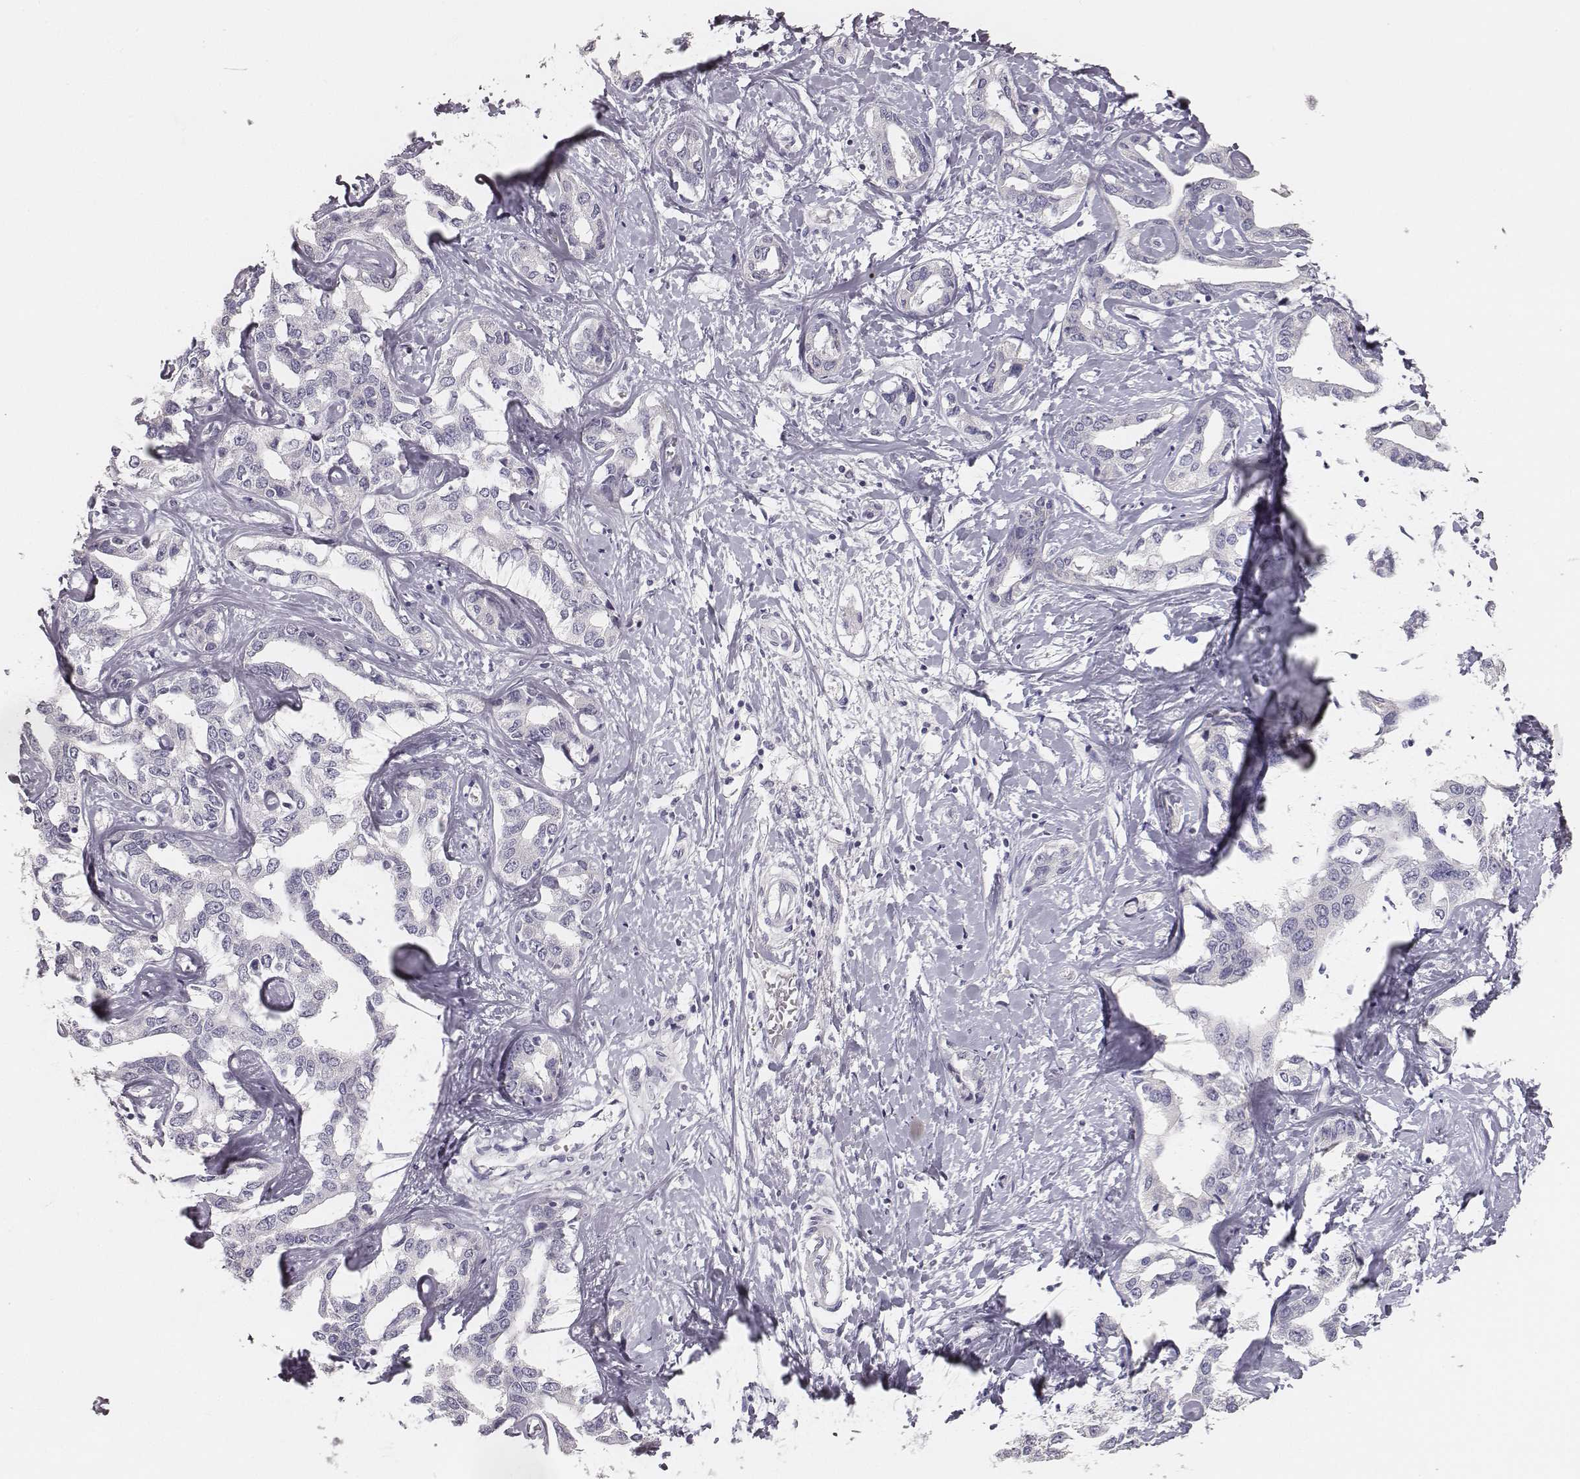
{"staining": {"intensity": "negative", "quantity": "none", "location": "none"}, "tissue": "liver cancer", "cell_type": "Tumor cells", "image_type": "cancer", "snomed": [{"axis": "morphology", "description": "Cholangiocarcinoma"}, {"axis": "topography", "description": "Liver"}], "caption": "This is an immunohistochemistry (IHC) photomicrograph of human cholangiocarcinoma (liver). There is no positivity in tumor cells.", "gene": "MYH6", "patient": {"sex": "male", "age": 59}}